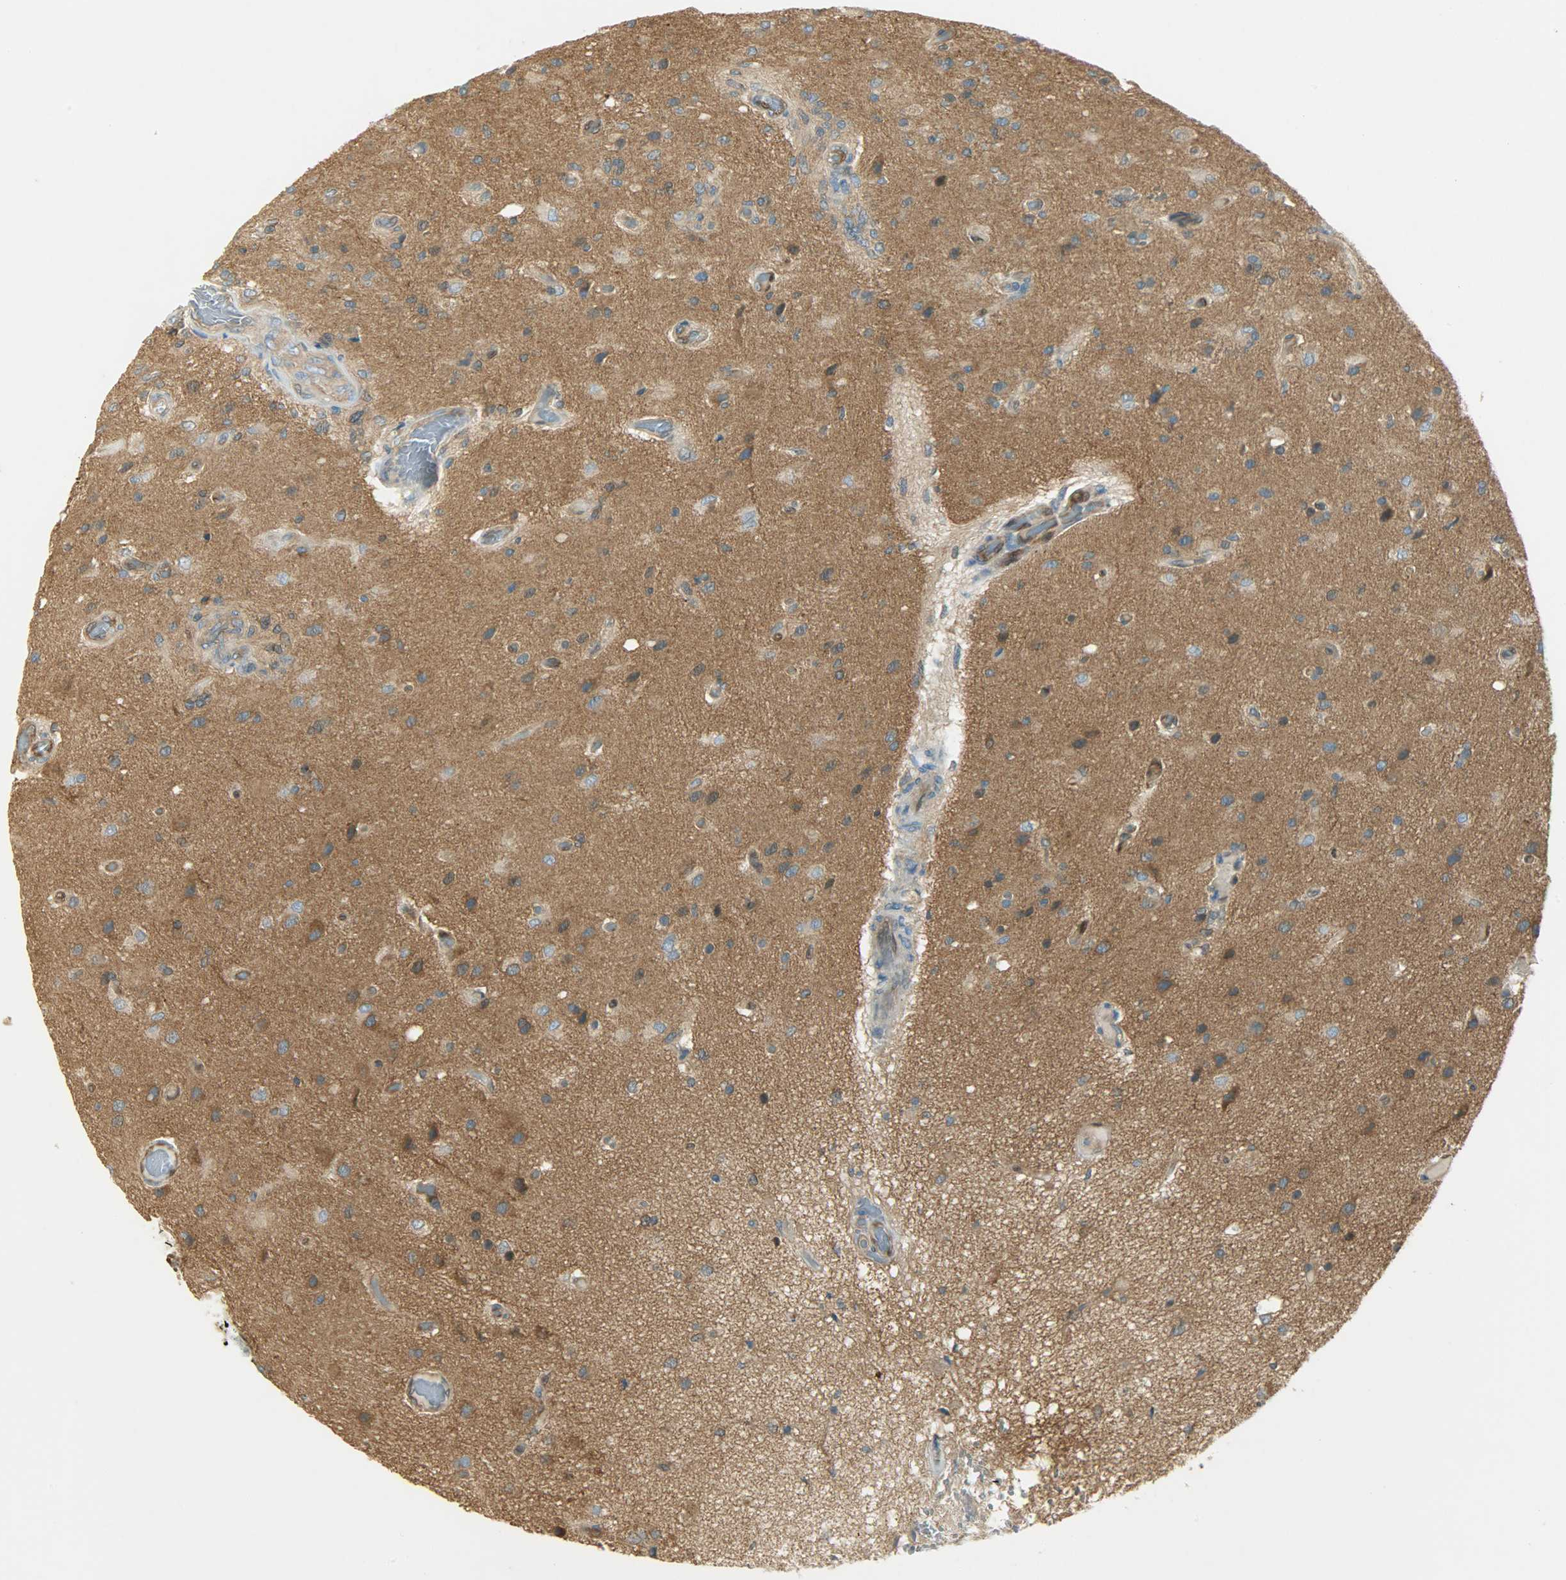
{"staining": {"intensity": "strong", "quantity": ">75%", "location": "cytoplasmic/membranous"}, "tissue": "glioma", "cell_type": "Tumor cells", "image_type": "cancer", "snomed": [{"axis": "morphology", "description": "Normal tissue, NOS"}, {"axis": "morphology", "description": "Glioma, malignant, High grade"}, {"axis": "topography", "description": "Cerebral cortex"}], "caption": "Malignant glioma (high-grade) stained with IHC reveals strong cytoplasmic/membranous expression in approximately >75% of tumor cells.", "gene": "TSC22D2", "patient": {"sex": "male", "age": 77}}